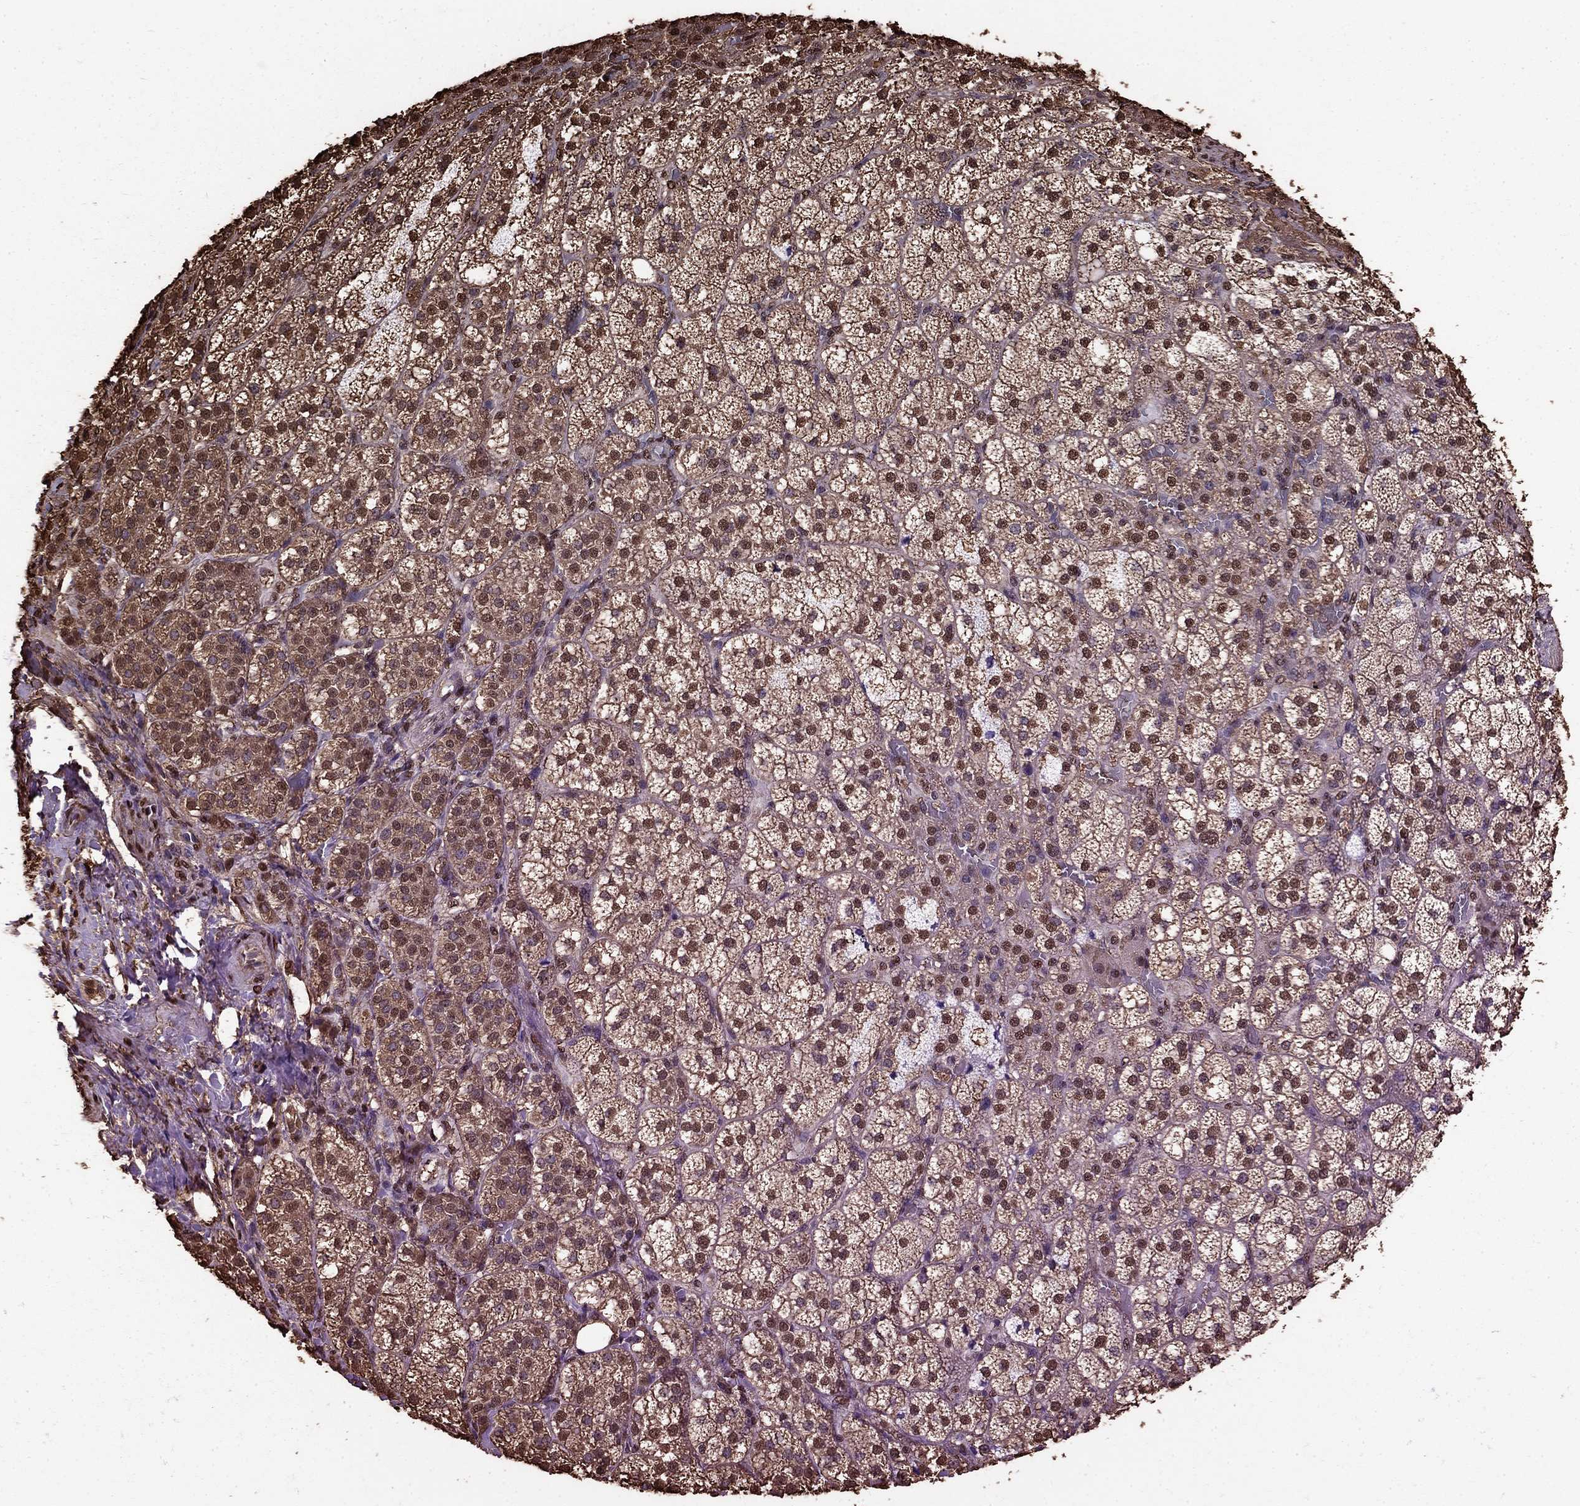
{"staining": {"intensity": "moderate", "quantity": ">75%", "location": "nuclear"}, "tissue": "adrenal gland", "cell_type": "Glandular cells", "image_type": "normal", "snomed": [{"axis": "morphology", "description": "Normal tissue, NOS"}, {"axis": "topography", "description": "Adrenal gland"}], "caption": "Adrenal gland stained with immunohistochemistry (IHC) exhibits moderate nuclear staining in about >75% of glandular cells.", "gene": "GAPDH", "patient": {"sex": "female", "age": 60}}